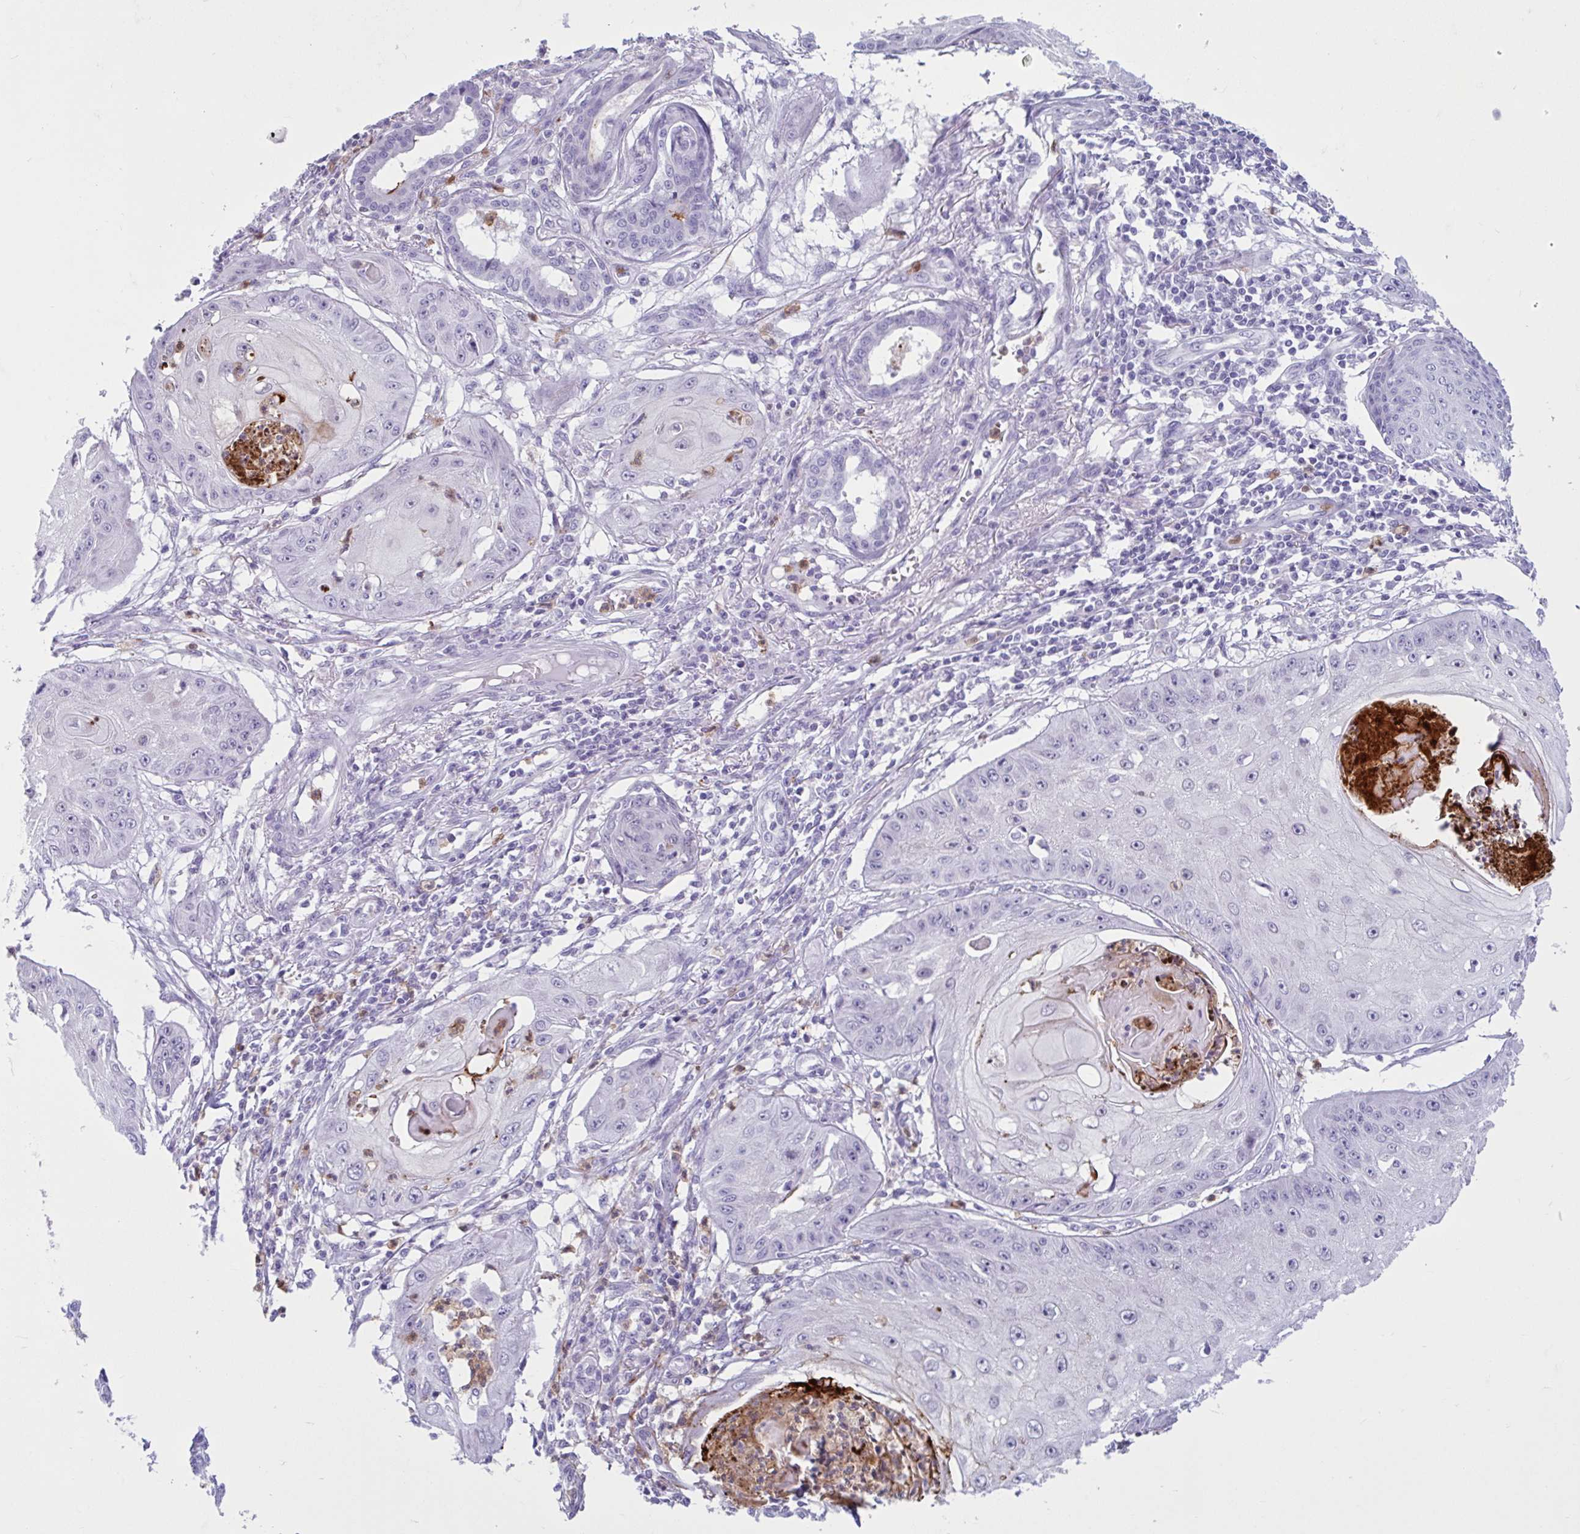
{"staining": {"intensity": "negative", "quantity": "none", "location": "none"}, "tissue": "skin cancer", "cell_type": "Tumor cells", "image_type": "cancer", "snomed": [{"axis": "morphology", "description": "Squamous cell carcinoma, NOS"}, {"axis": "topography", "description": "Skin"}], "caption": "Immunohistochemical staining of squamous cell carcinoma (skin) displays no significant positivity in tumor cells.", "gene": "CEP120", "patient": {"sex": "male", "age": 70}}